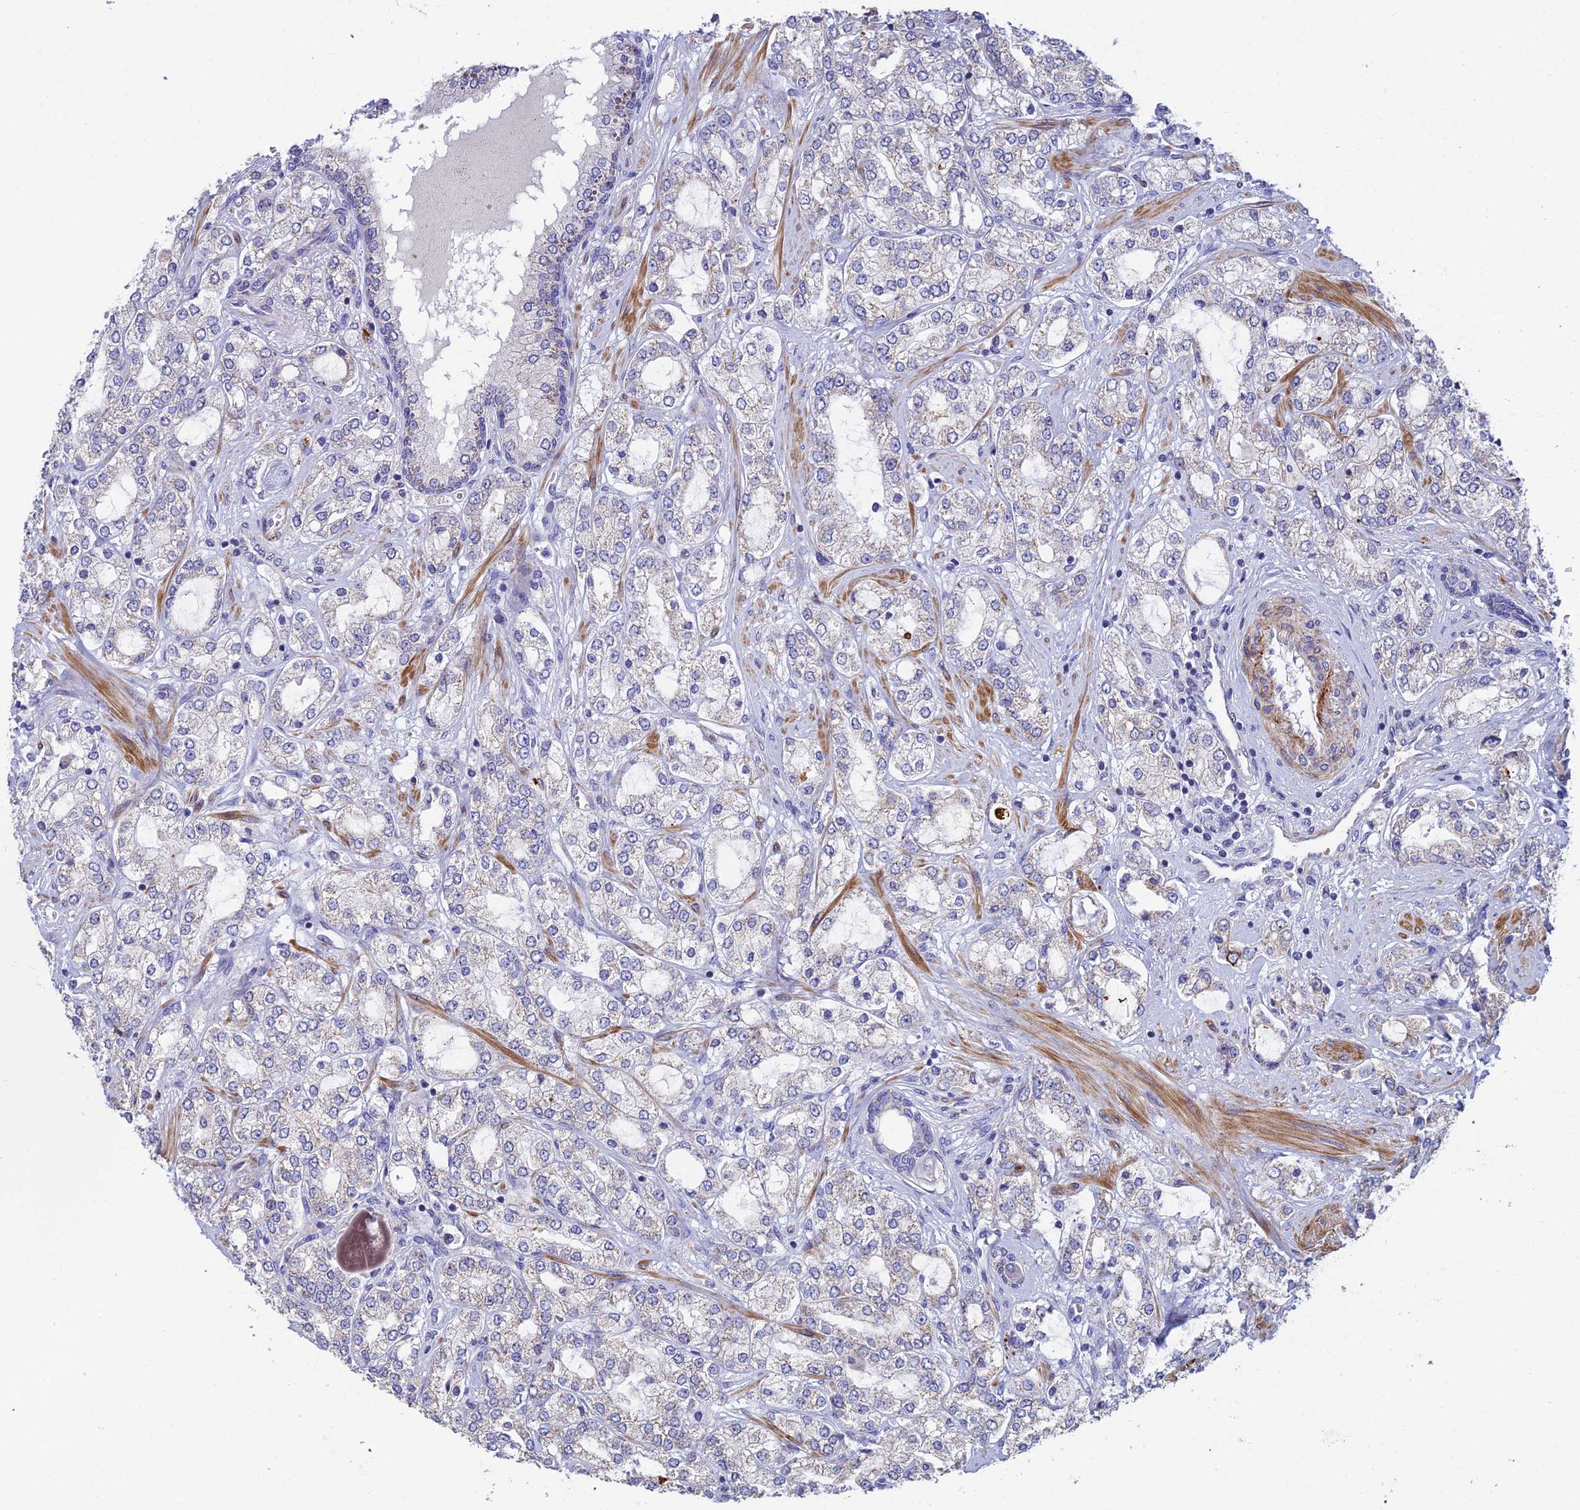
{"staining": {"intensity": "weak", "quantity": "<25%", "location": "cytoplasmic/membranous"}, "tissue": "prostate cancer", "cell_type": "Tumor cells", "image_type": "cancer", "snomed": [{"axis": "morphology", "description": "Adenocarcinoma, High grade"}, {"axis": "topography", "description": "Prostate"}], "caption": "Immunohistochemistry (IHC) of prostate cancer (adenocarcinoma (high-grade)) reveals no positivity in tumor cells. The staining was performed using DAB to visualize the protein expression in brown, while the nuclei were stained in blue with hematoxylin (Magnification: 20x).", "gene": "CSPG4", "patient": {"sex": "male", "age": 64}}